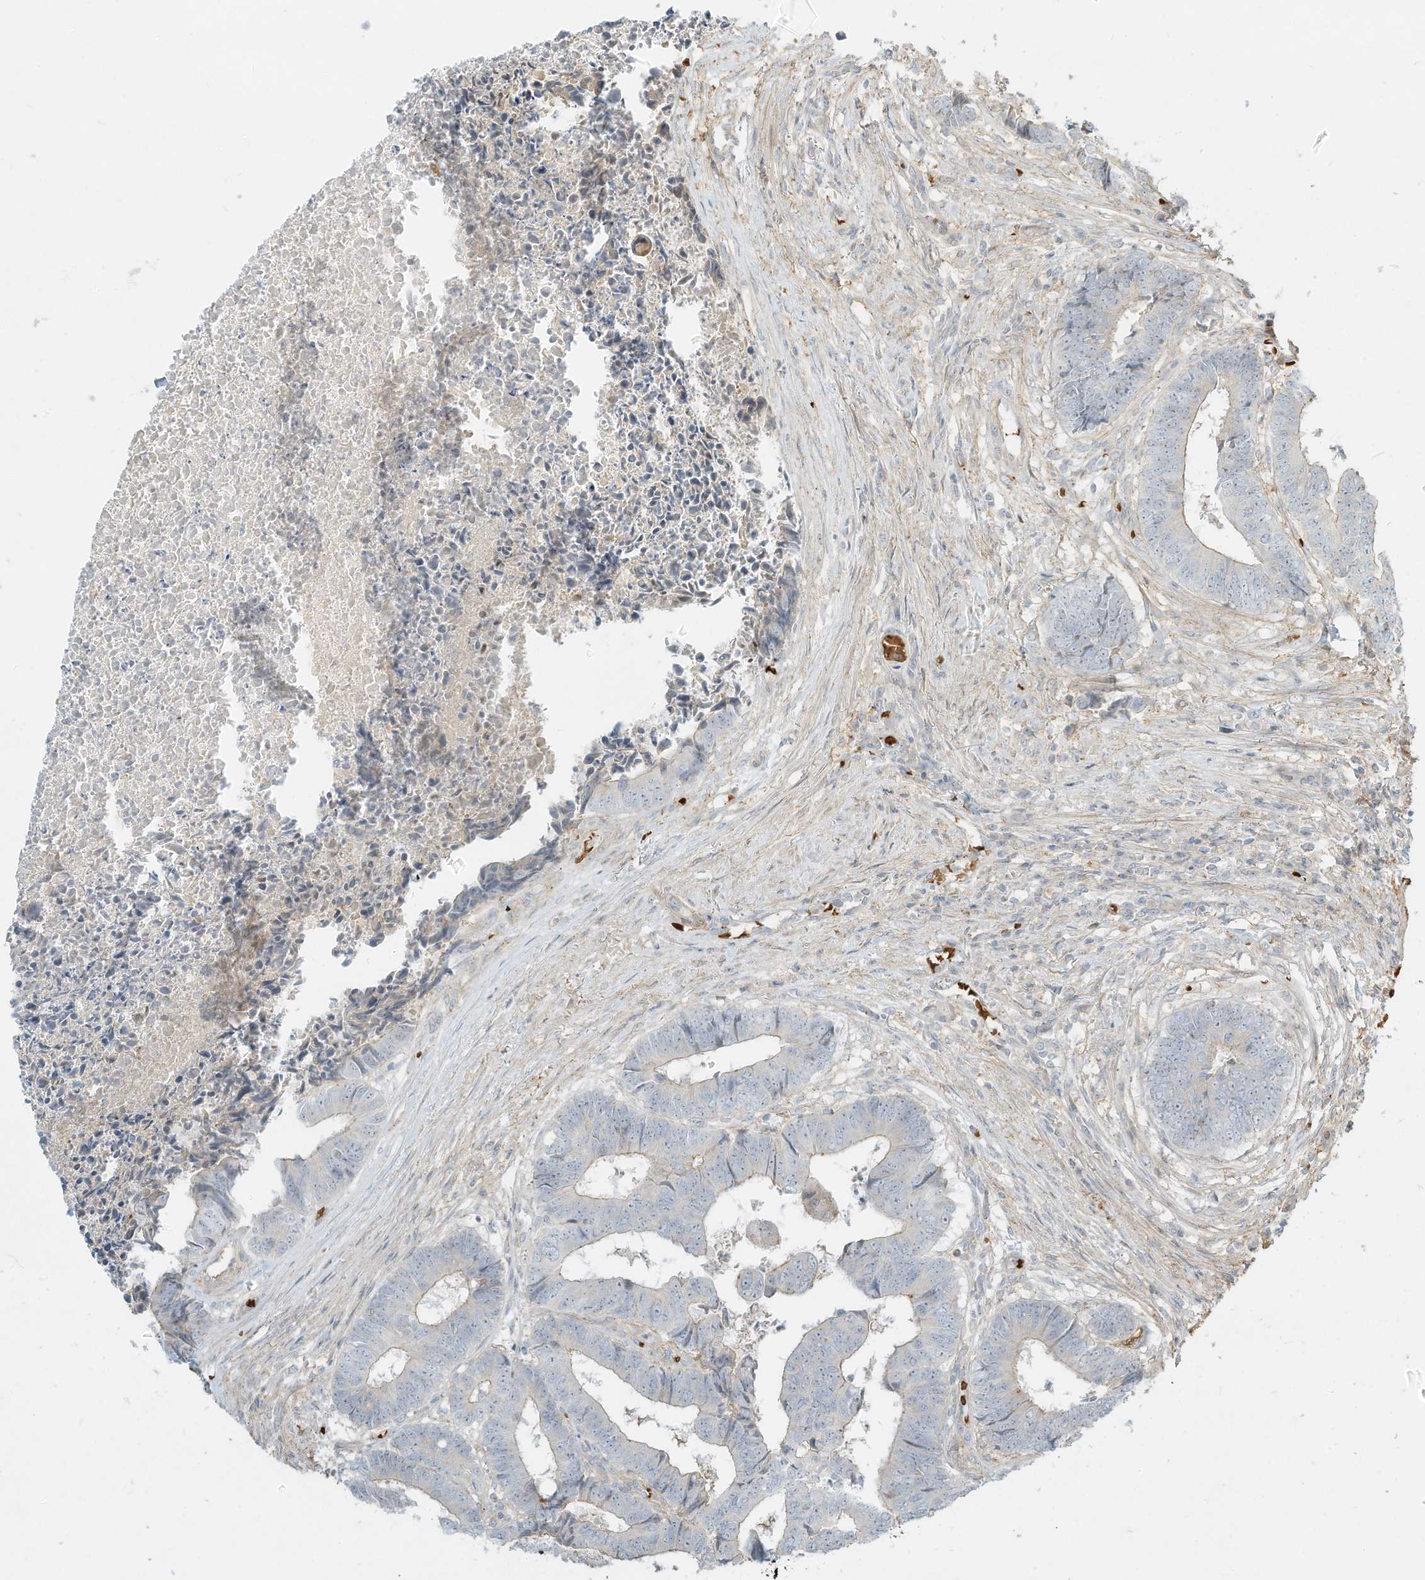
{"staining": {"intensity": "negative", "quantity": "none", "location": "none"}, "tissue": "colorectal cancer", "cell_type": "Tumor cells", "image_type": "cancer", "snomed": [{"axis": "morphology", "description": "Adenocarcinoma, NOS"}, {"axis": "topography", "description": "Rectum"}], "caption": "Tumor cells are negative for brown protein staining in colorectal cancer.", "gene": "OFD1", "patient": {"sex": "male", "age": 84}}